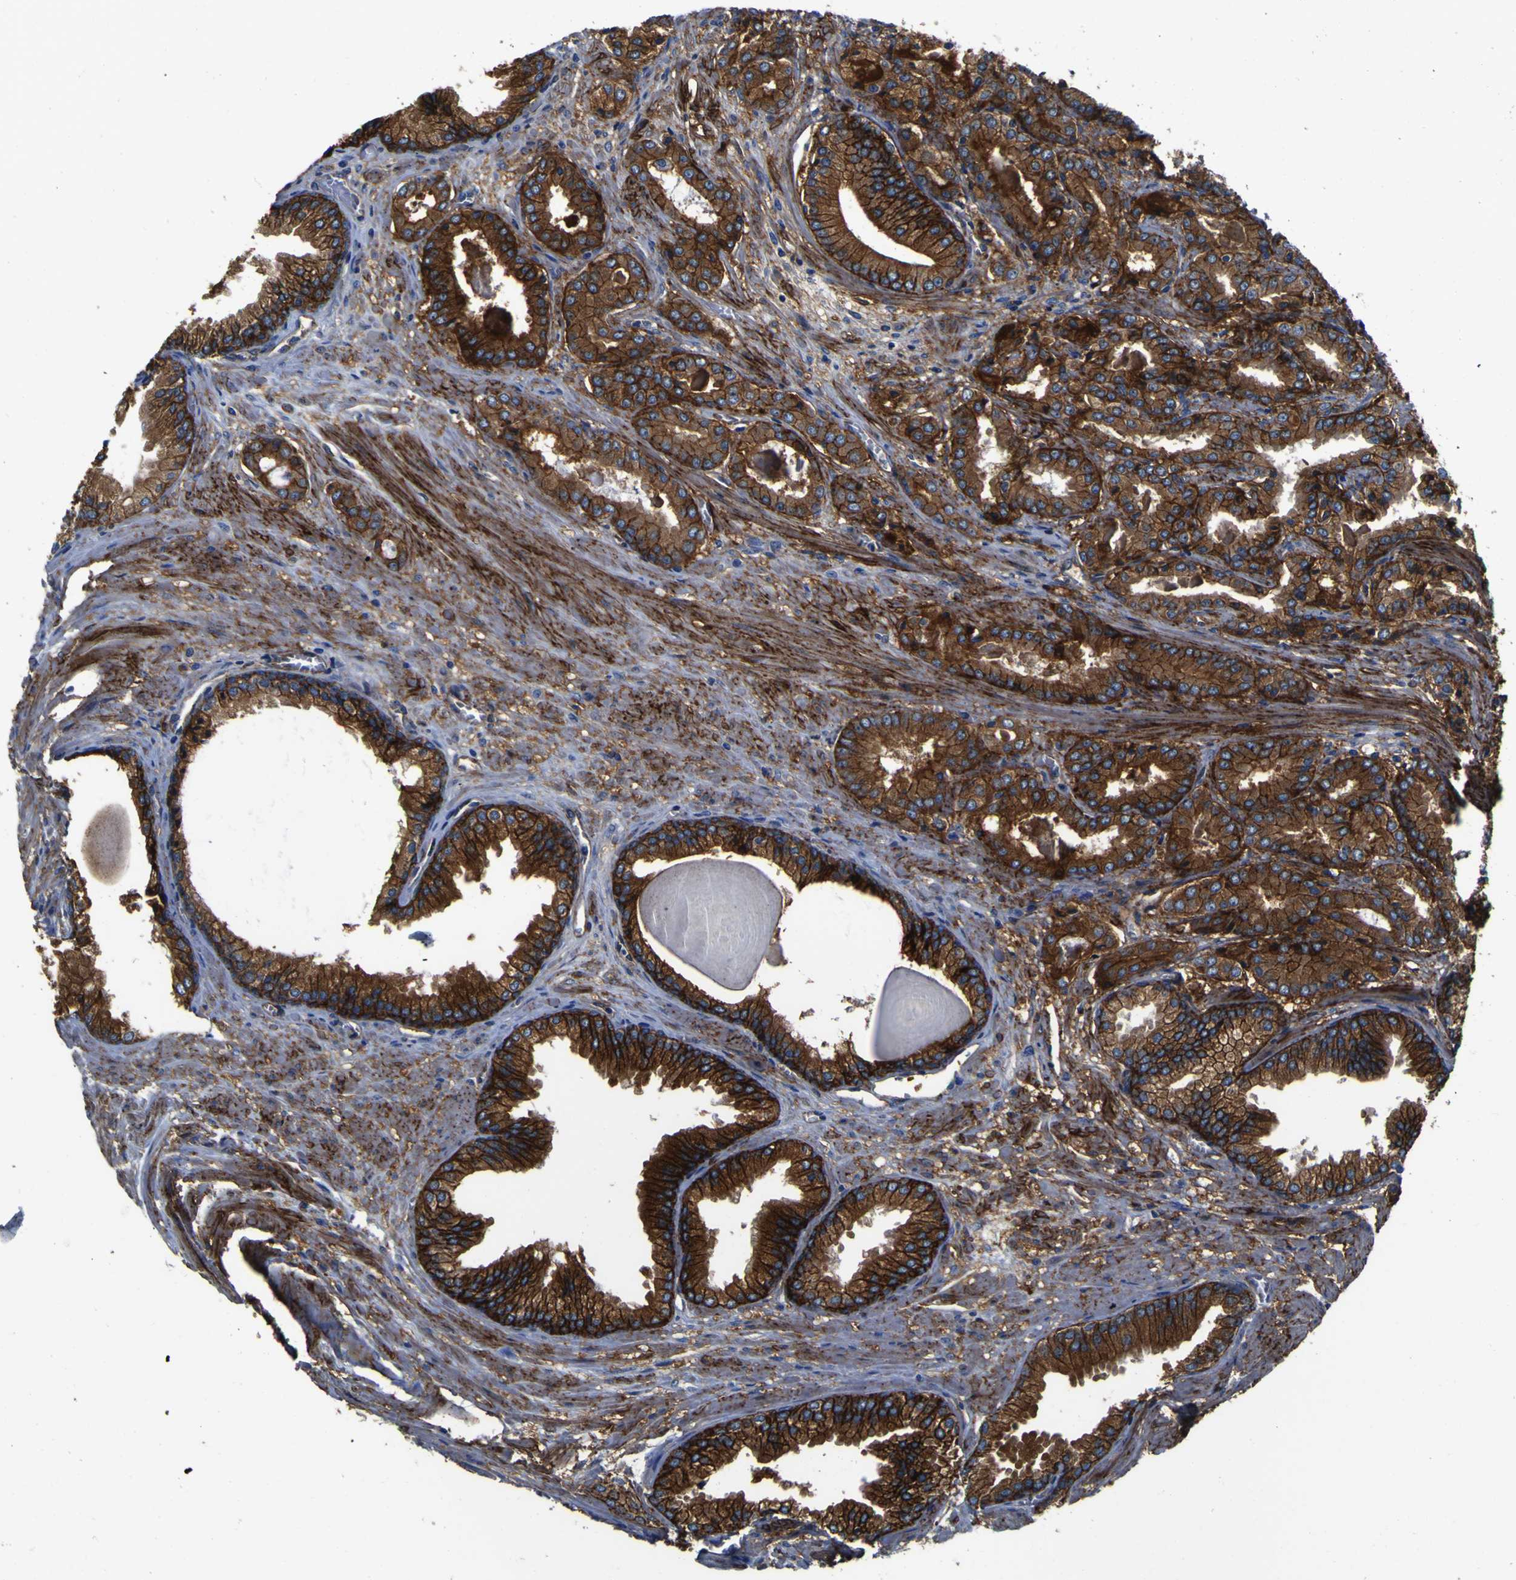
{"staining": {"intensity": "moderate", "quantity": ">75%", "location": "cytoplasmic/membranous"}, "tissue": "prostate cancer", "cell_type": "Tumor cells", "image_type": "cancer", "snomed": [{"axis": "morphology", "description": "Adenocarcinoma, Low grade"}, {"axis": "topography", "description": "Prostate"}], "caption": "This is a photomicrograph of immunohistochemistry staining of prostate low-grade adenocarcinoma, which shows moderate expression in the cytoplasmic/membranous of tumor cells.", "gene": "CD151", "patient": {"sex": "male", "age": 59}}